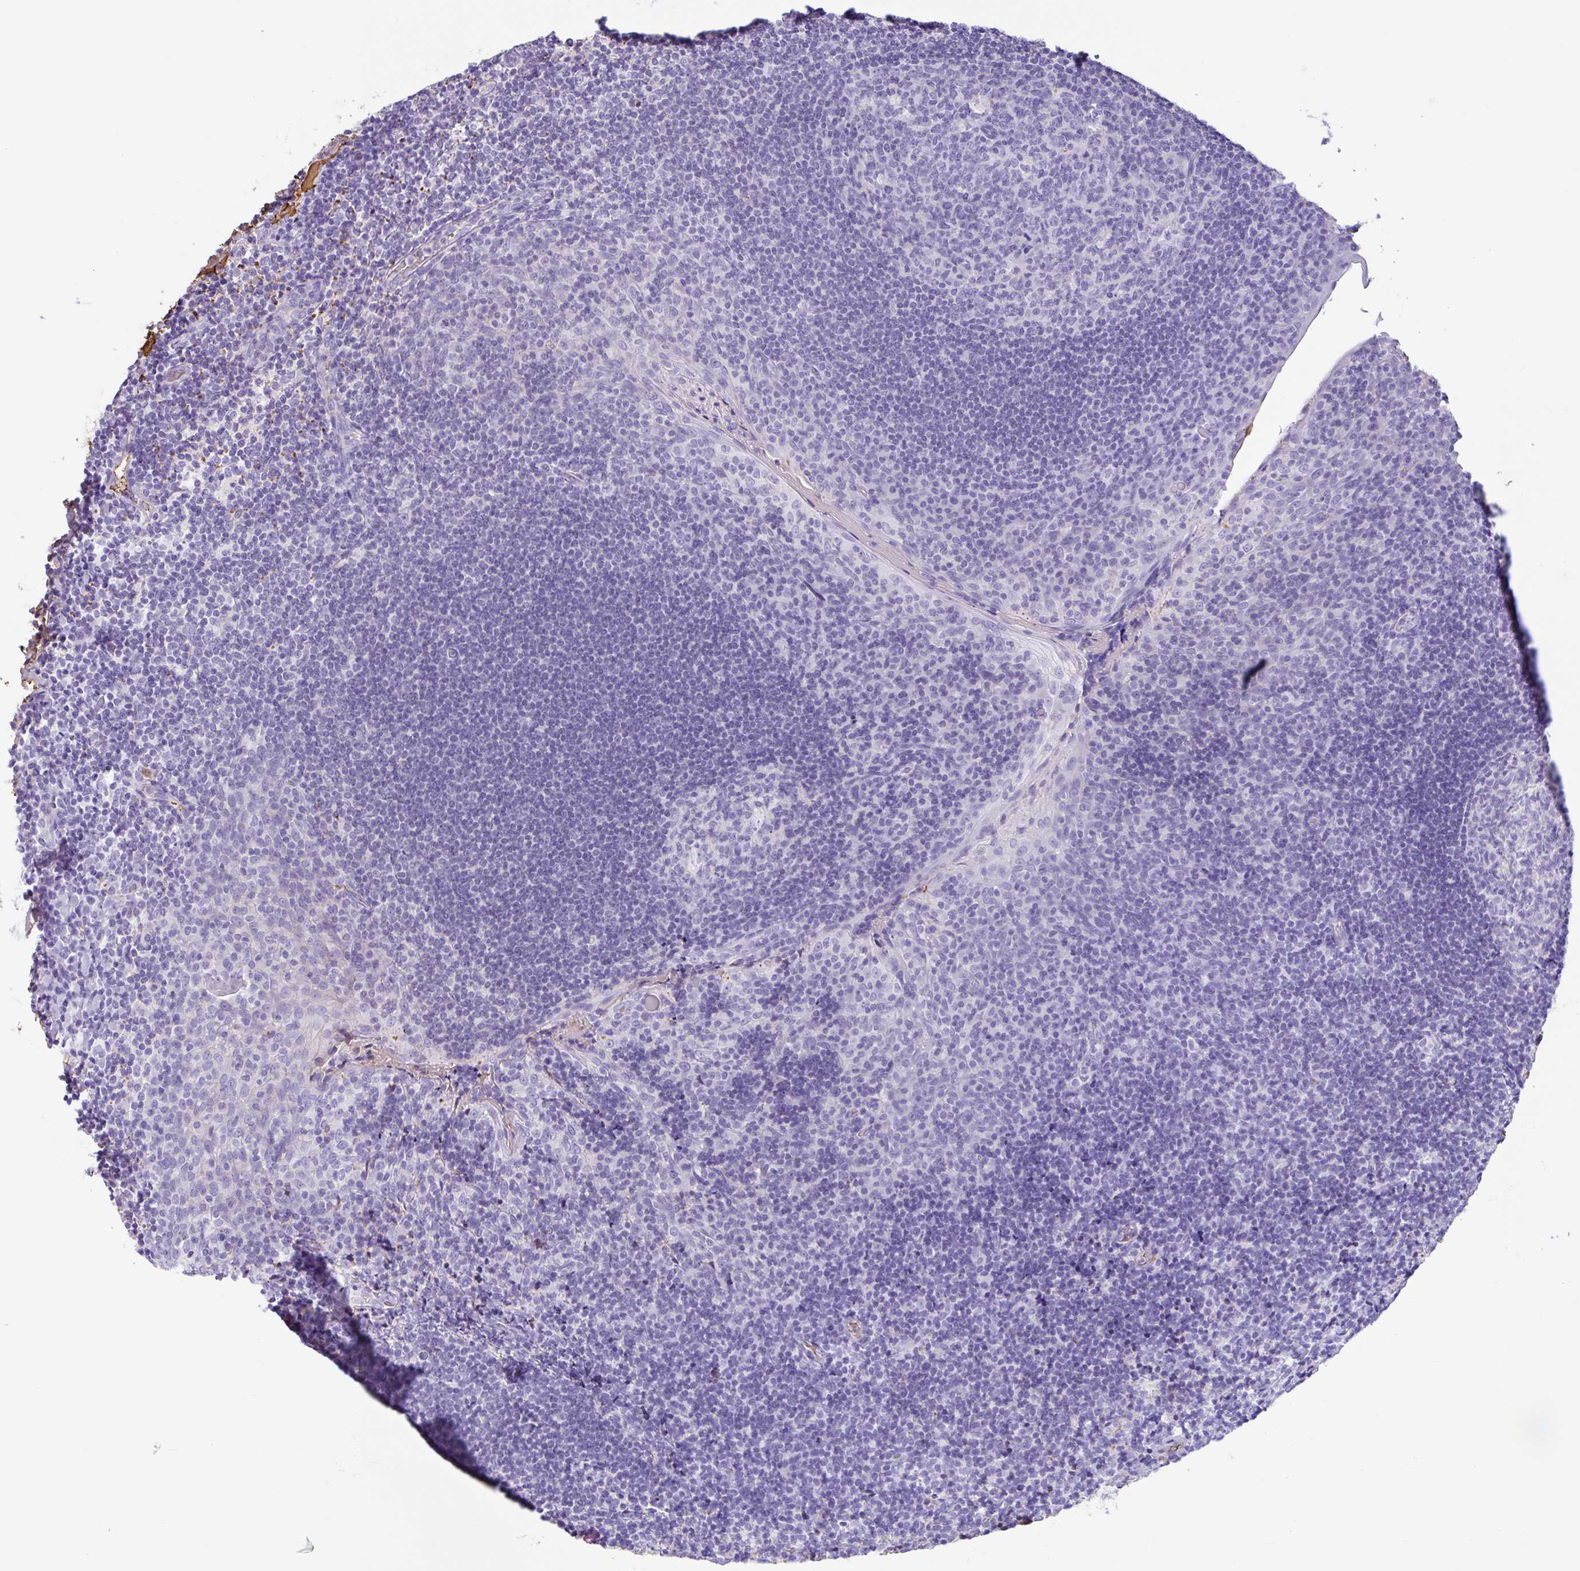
{"staining": {"intensity": "negative", "quantity": "none", "location": "none"}, "tissue": "tonsil", "cell_type": "Germinal center cells", "image_type": "normal", "snomed": [{"axis": "morphology", "description": "Normal tissue, NOS"}, {"axis": "topography", "description": "Tonsil"}], "caption": "Immunohistochemistry image of unremarkable tonsil stained for a protein (brown), which displays no expression in germinal center cells.", "gene": "HOXC12", "patient": {"sex": "male", "age": 17}}